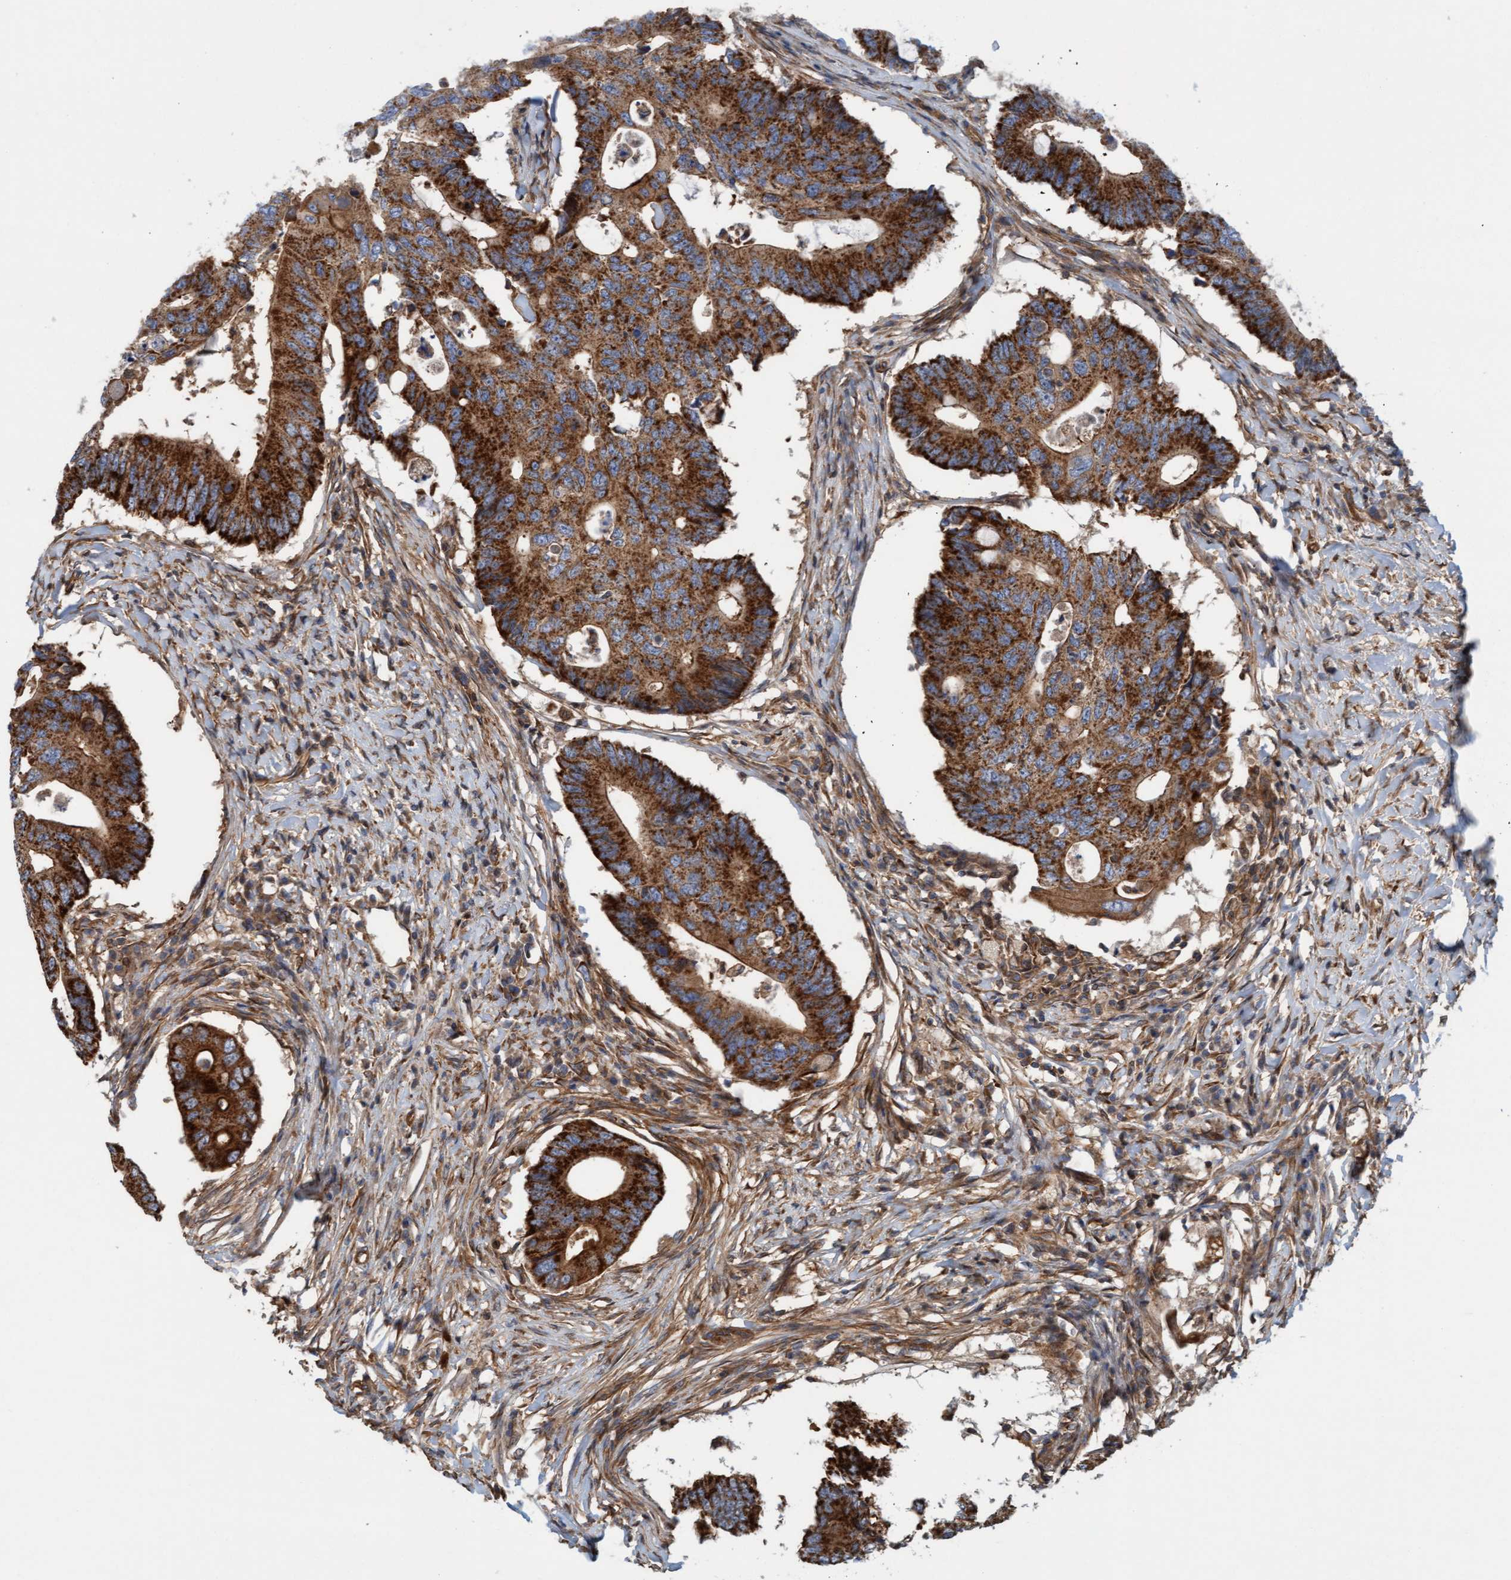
{"staining": {"intensity": "strong", "quantity": ">75%", "location": "cytoplasmic/membranous"}, "tissue": "colorectal cancer", "cell_type": "Tumor cells", "image_type": "cancer", "snomed": [{"axis": "morphology", "description": "Adenocarcinoma, NOS"}, {"axis": "topography", "description": "Colon"}], "caption": "Immunohistochemistry staining of colorectal cancer (adenocarcinoma), which displays high levels of strong cytoplasmic/membranous staining in about >75% of tumor cells indicating strong cytoplasmic/membranous protein expression. The staining was performed using DAB (3,3'-diaminobenzidine) (brown) for protein detection and nuclei were counterstained in hematoxylin (blue).", "gene": "ERAL1", "patient": {"sex": "male", "age": 71}}